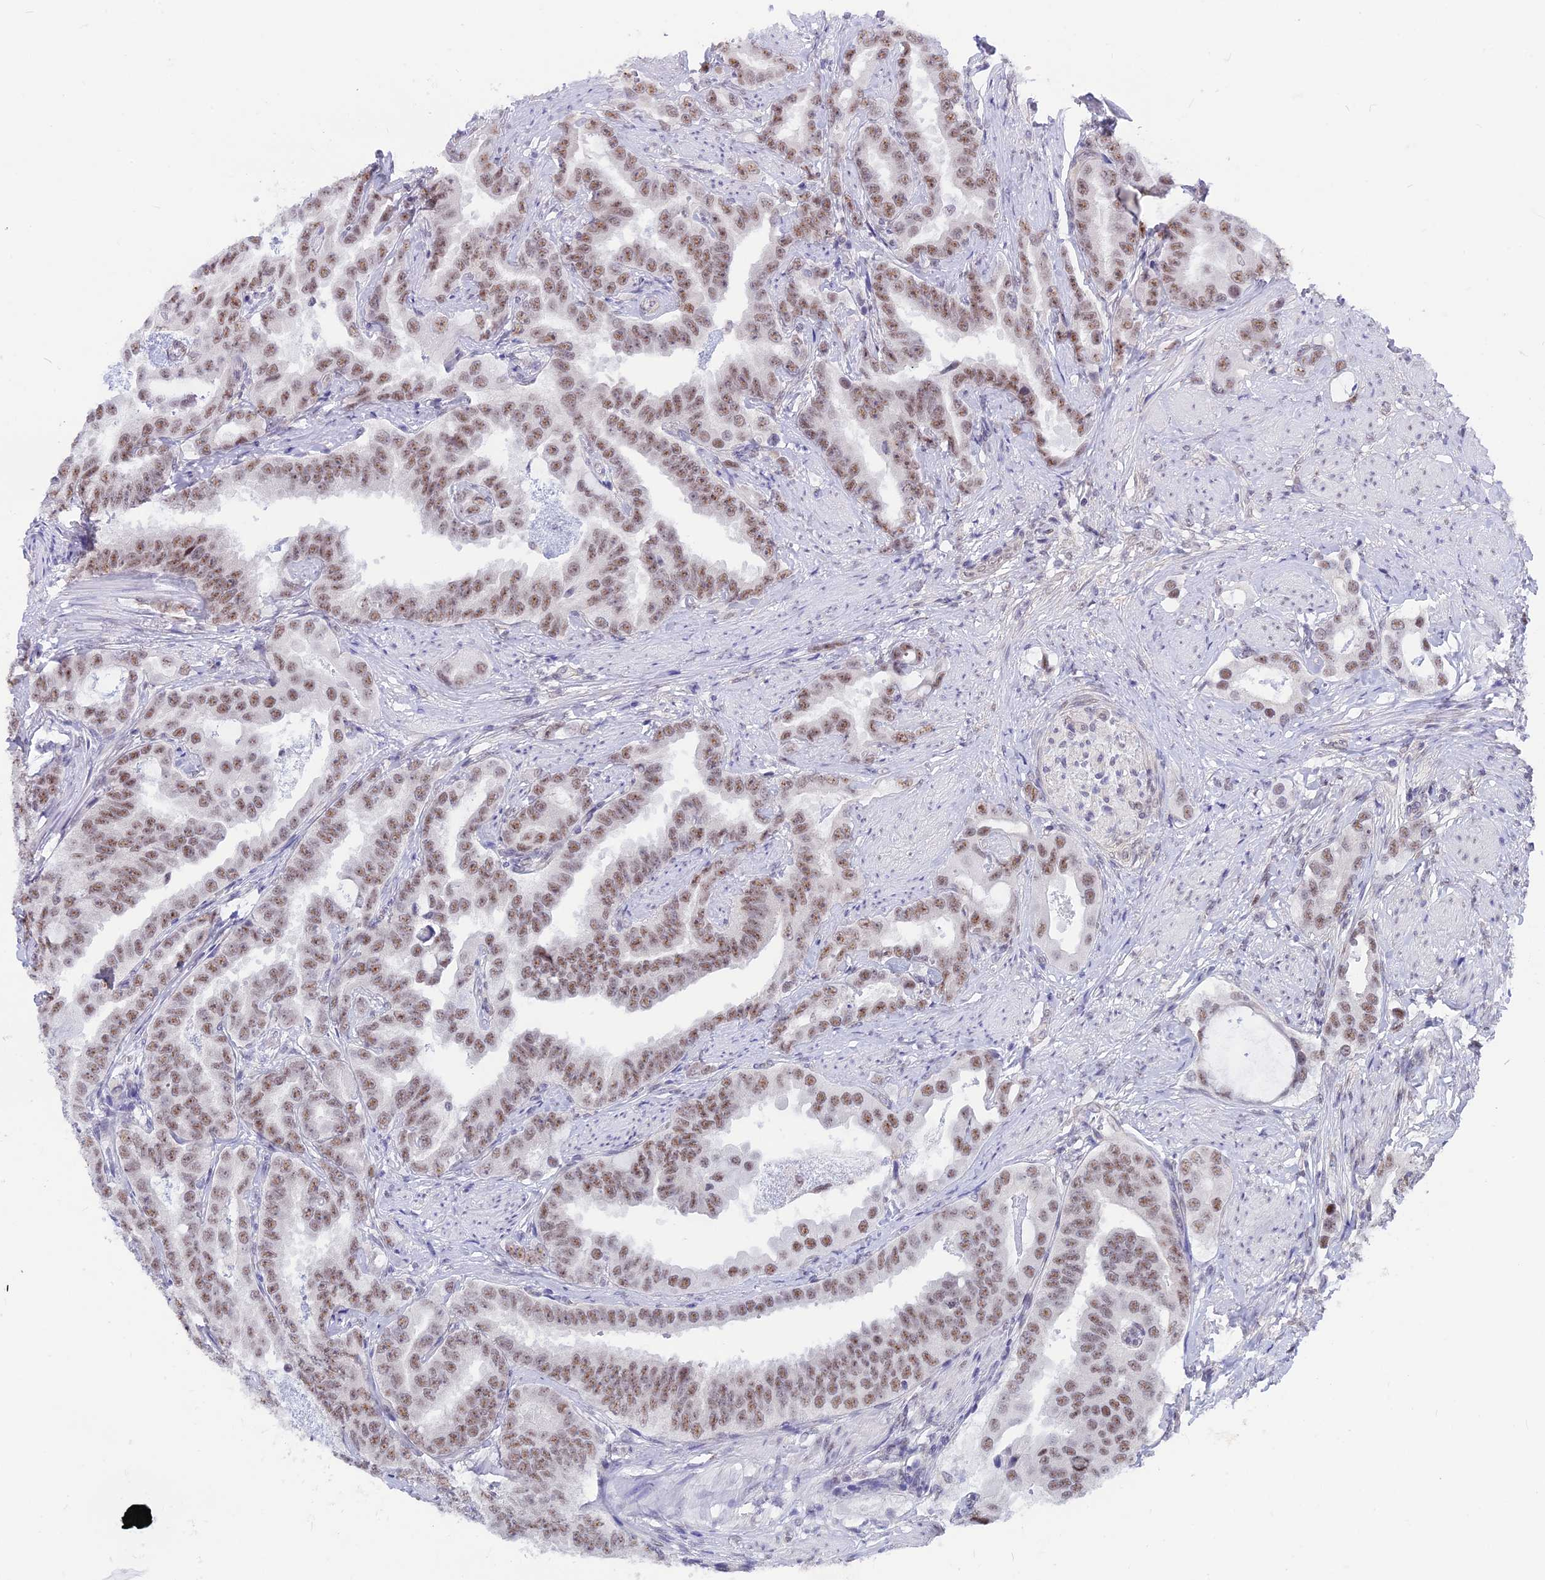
{"staining": {"intensity": "moderate", "quantity": ">75%", "location": "nuclear"}, "tissue": "prostate cancer", "cell_type": "Tumor cells", "image_type": "cancer", "snomed": [{"axis": "morphology", "description": "Adenocarcinoma, Low grade"}, {"axis": "topography", "description": "Prostate"}], "caption": "Prostate cancer (adenocarcinoma (low-grade)) stained for a protein (brown) reveals moderate nuclear positive positivity in approximately >75% of tumor cells.", "gene": "SRSF5", "patient": {"sex": "male", "age": 71}}